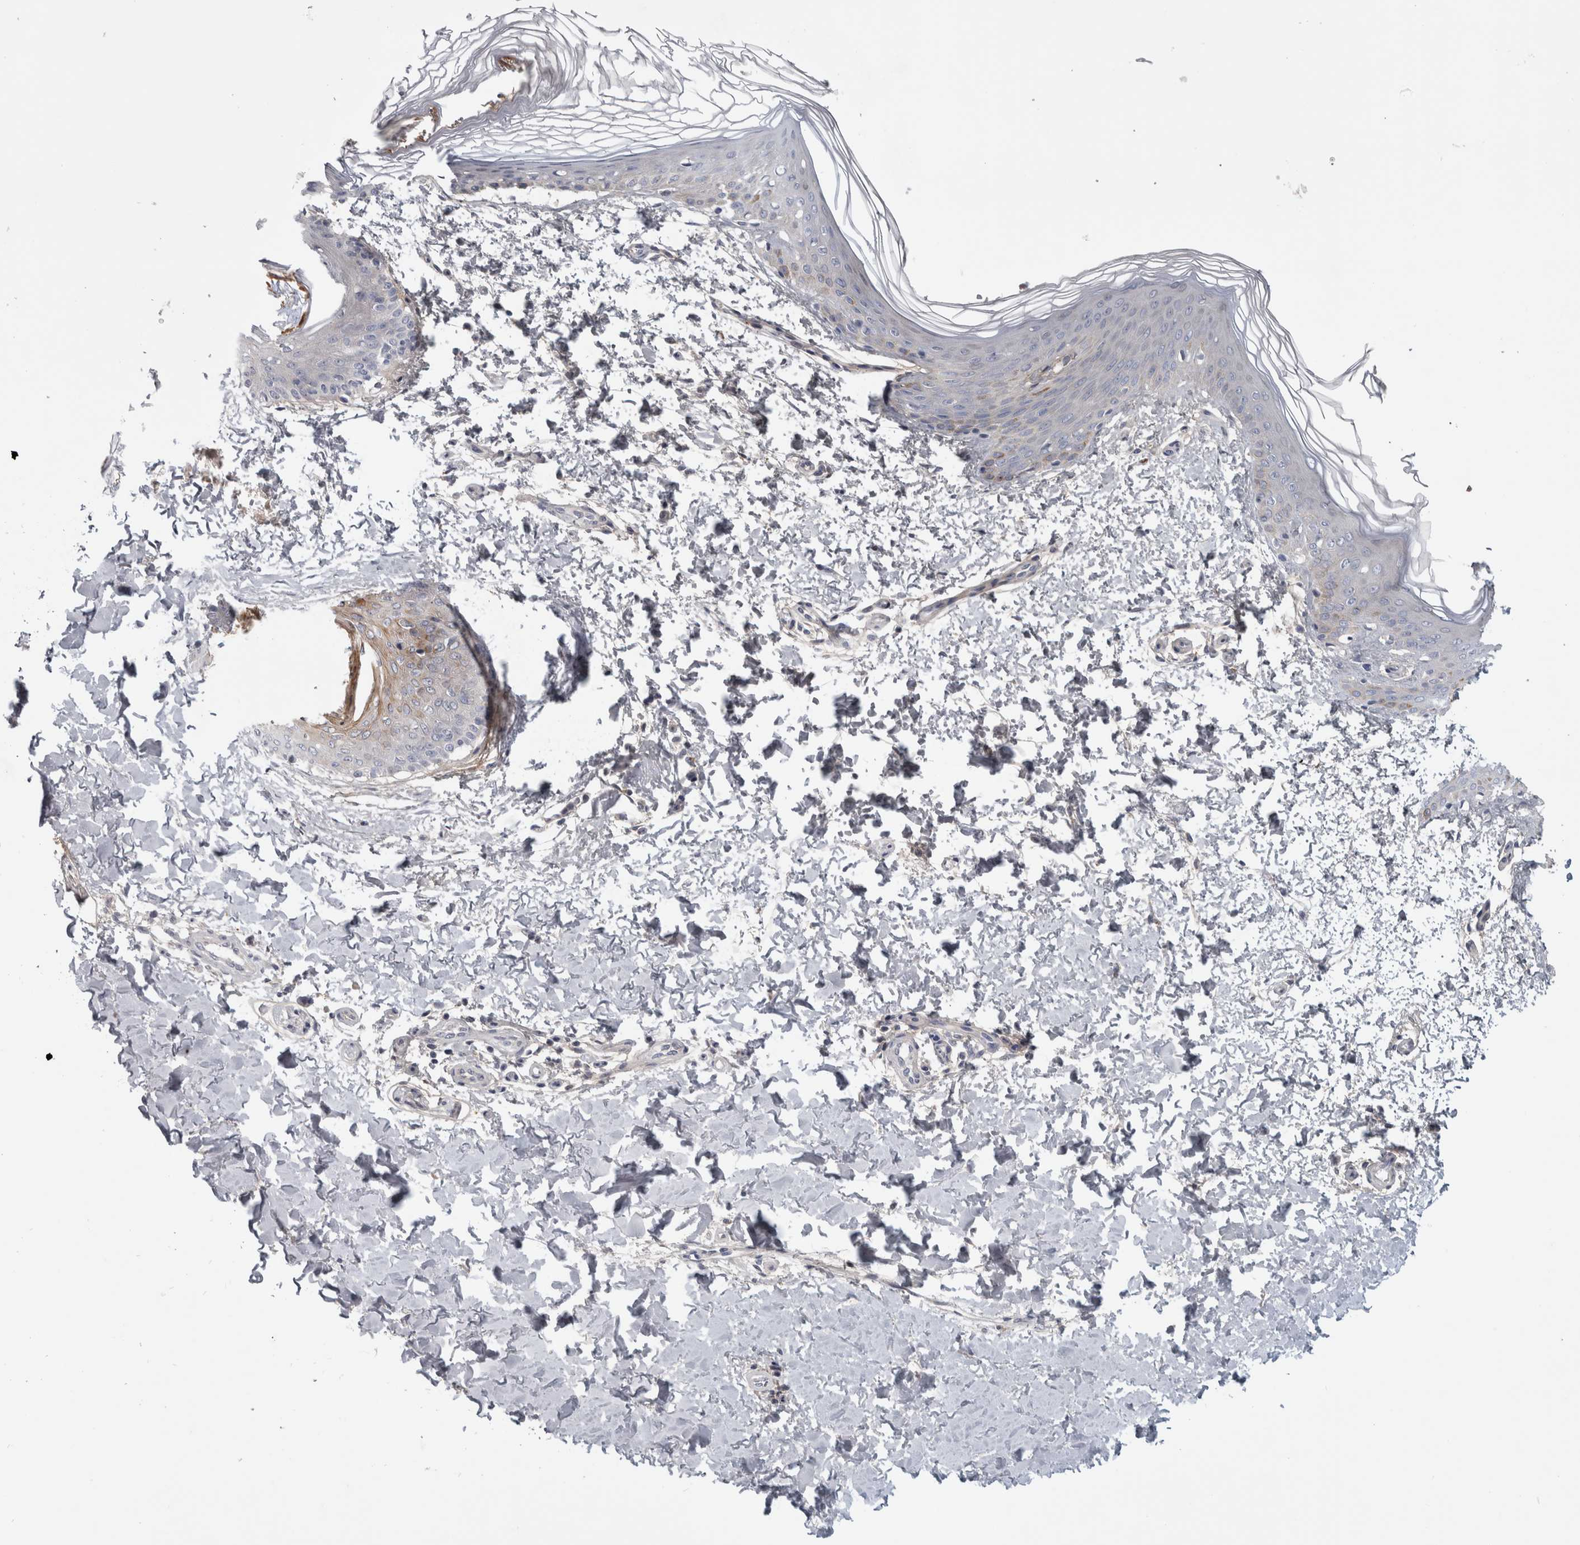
{"staining": {"intensity": "negative", "quantity": "none", "location": "none"}, "tissue": "skin", "cell_type": "Fibroblasts", "image_type": "normal", "snomed": [{"axis": "morphology", "description": "Normal tissue, NOS"}, {"axis": "morphology", "description": "Neoplasm, benign, NOS"}, {"axis": "topography", "description": "Skin"}, {"axis": "topography", "description": "Soft tissue"}], "caption": "An immunohistochemistry micrograph of normal skin is shown. There is no staining in fibroblasts of skin. Brightfield microscopy of immunohistochemistry stained with DAB (brown) and hematoxylin (blue), captured at high magnification.", "gene": "ATXN2", "patient": {"sex": "male", "age": 26}}